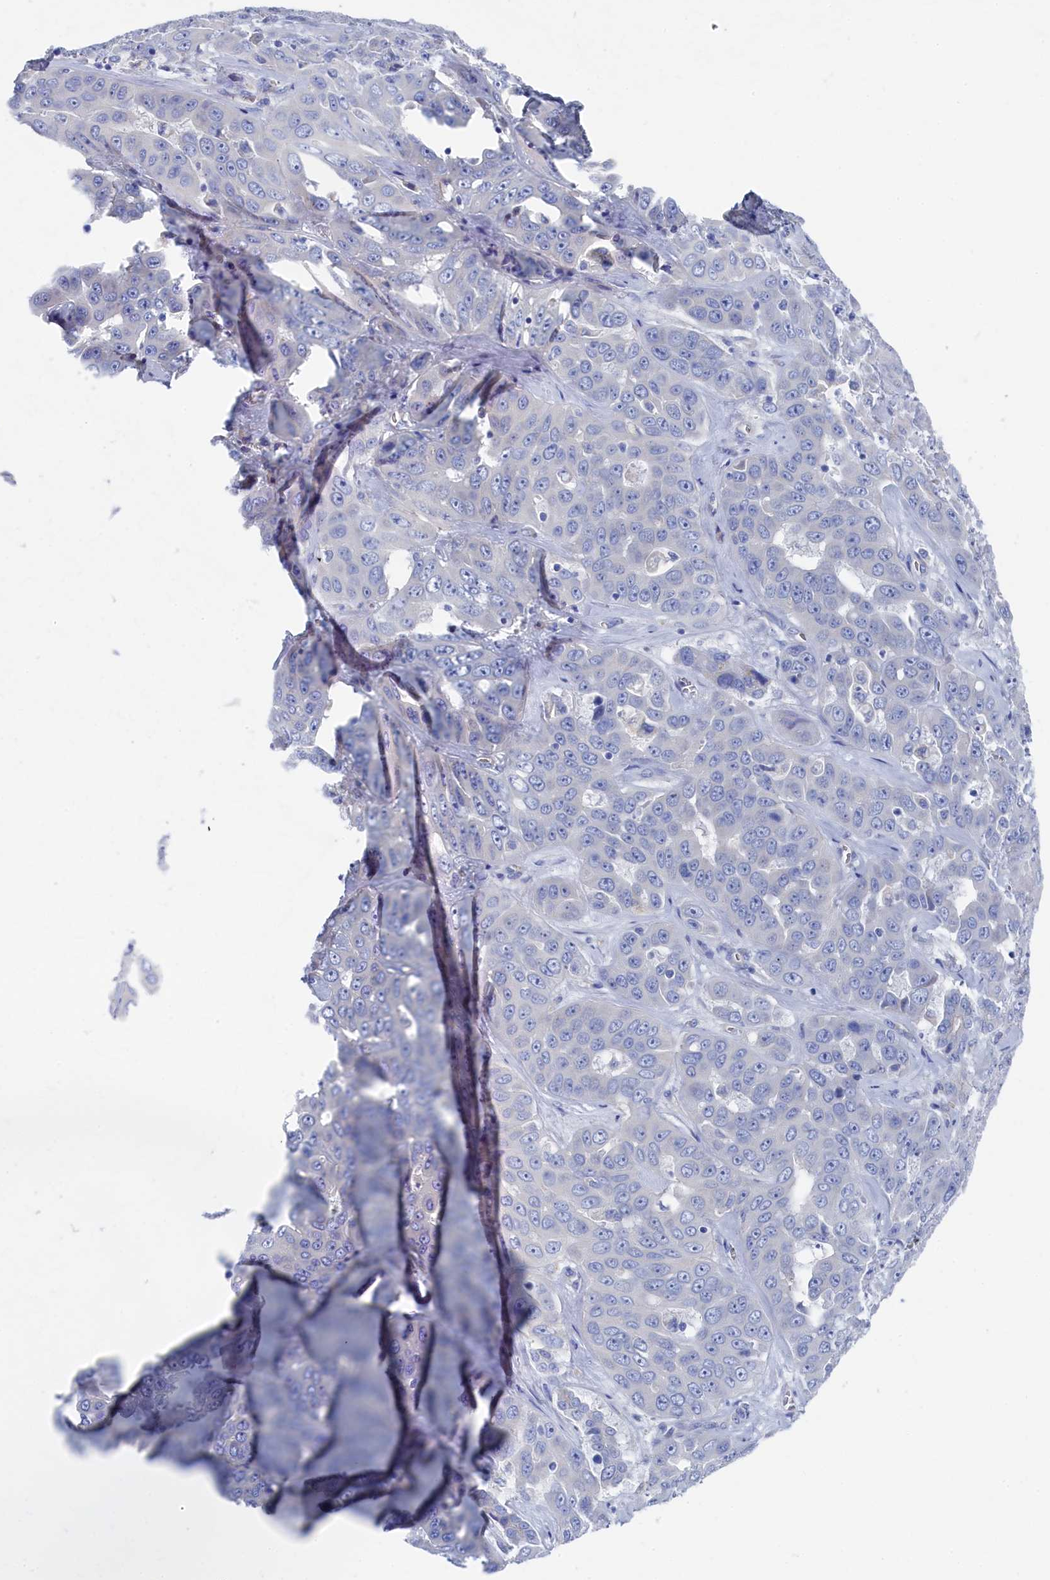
{"staining": {"intensity": "negative", "quantity": "none", "location": "none"}, "tissue": "liver cancer", "cell_type": "Tumor cells", "image_type": "cancer", "snomed": [{"axis": "morphology", "description": "Cholangiocarcinoma"}, {"axis": "topography", "description": "Liver"}], "caption": "Protein analysis of liver cancer (cholangiocarcinoma) exhibits no significant staining in tumor cells.", "gene": "TMOD2", "patient": {"sex": "female", "age": 52}}